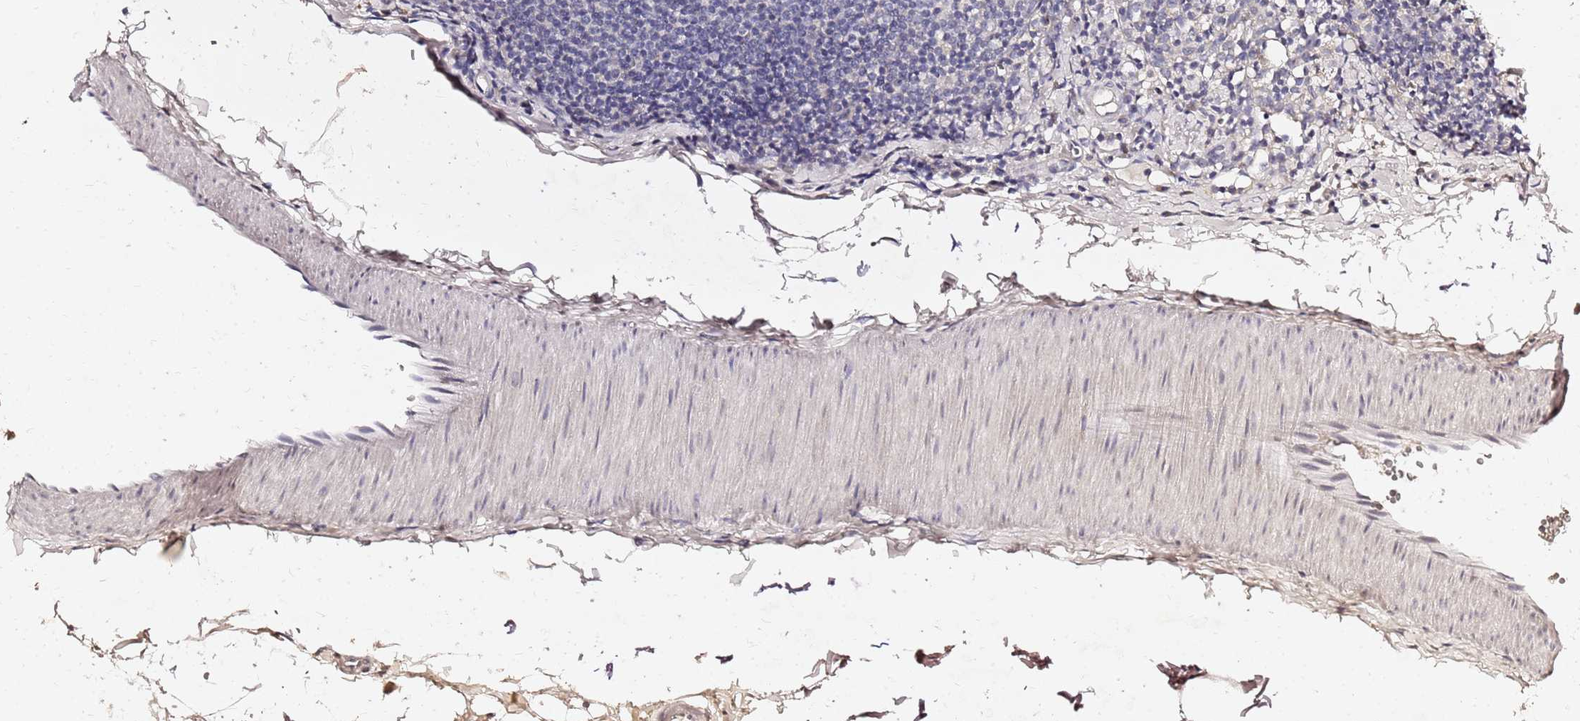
{"staining": {"intensity": "negative", "quantity": "none", "location": "none"}, "tissue": "lymph node", "cell_type": "Germinal center cells", "image_type": "normal", "snomed": [{"axis": "morphology", "description": "Normal tissue, NOS"}, {"axis": "topography", "description": "Lymph node"}], "caption": "The histopathology image demonstrates no significant positivity in germinal center cells of lymph node.", "gene": "FAM183A", "patient": {"sex": "female", "age": 27}}